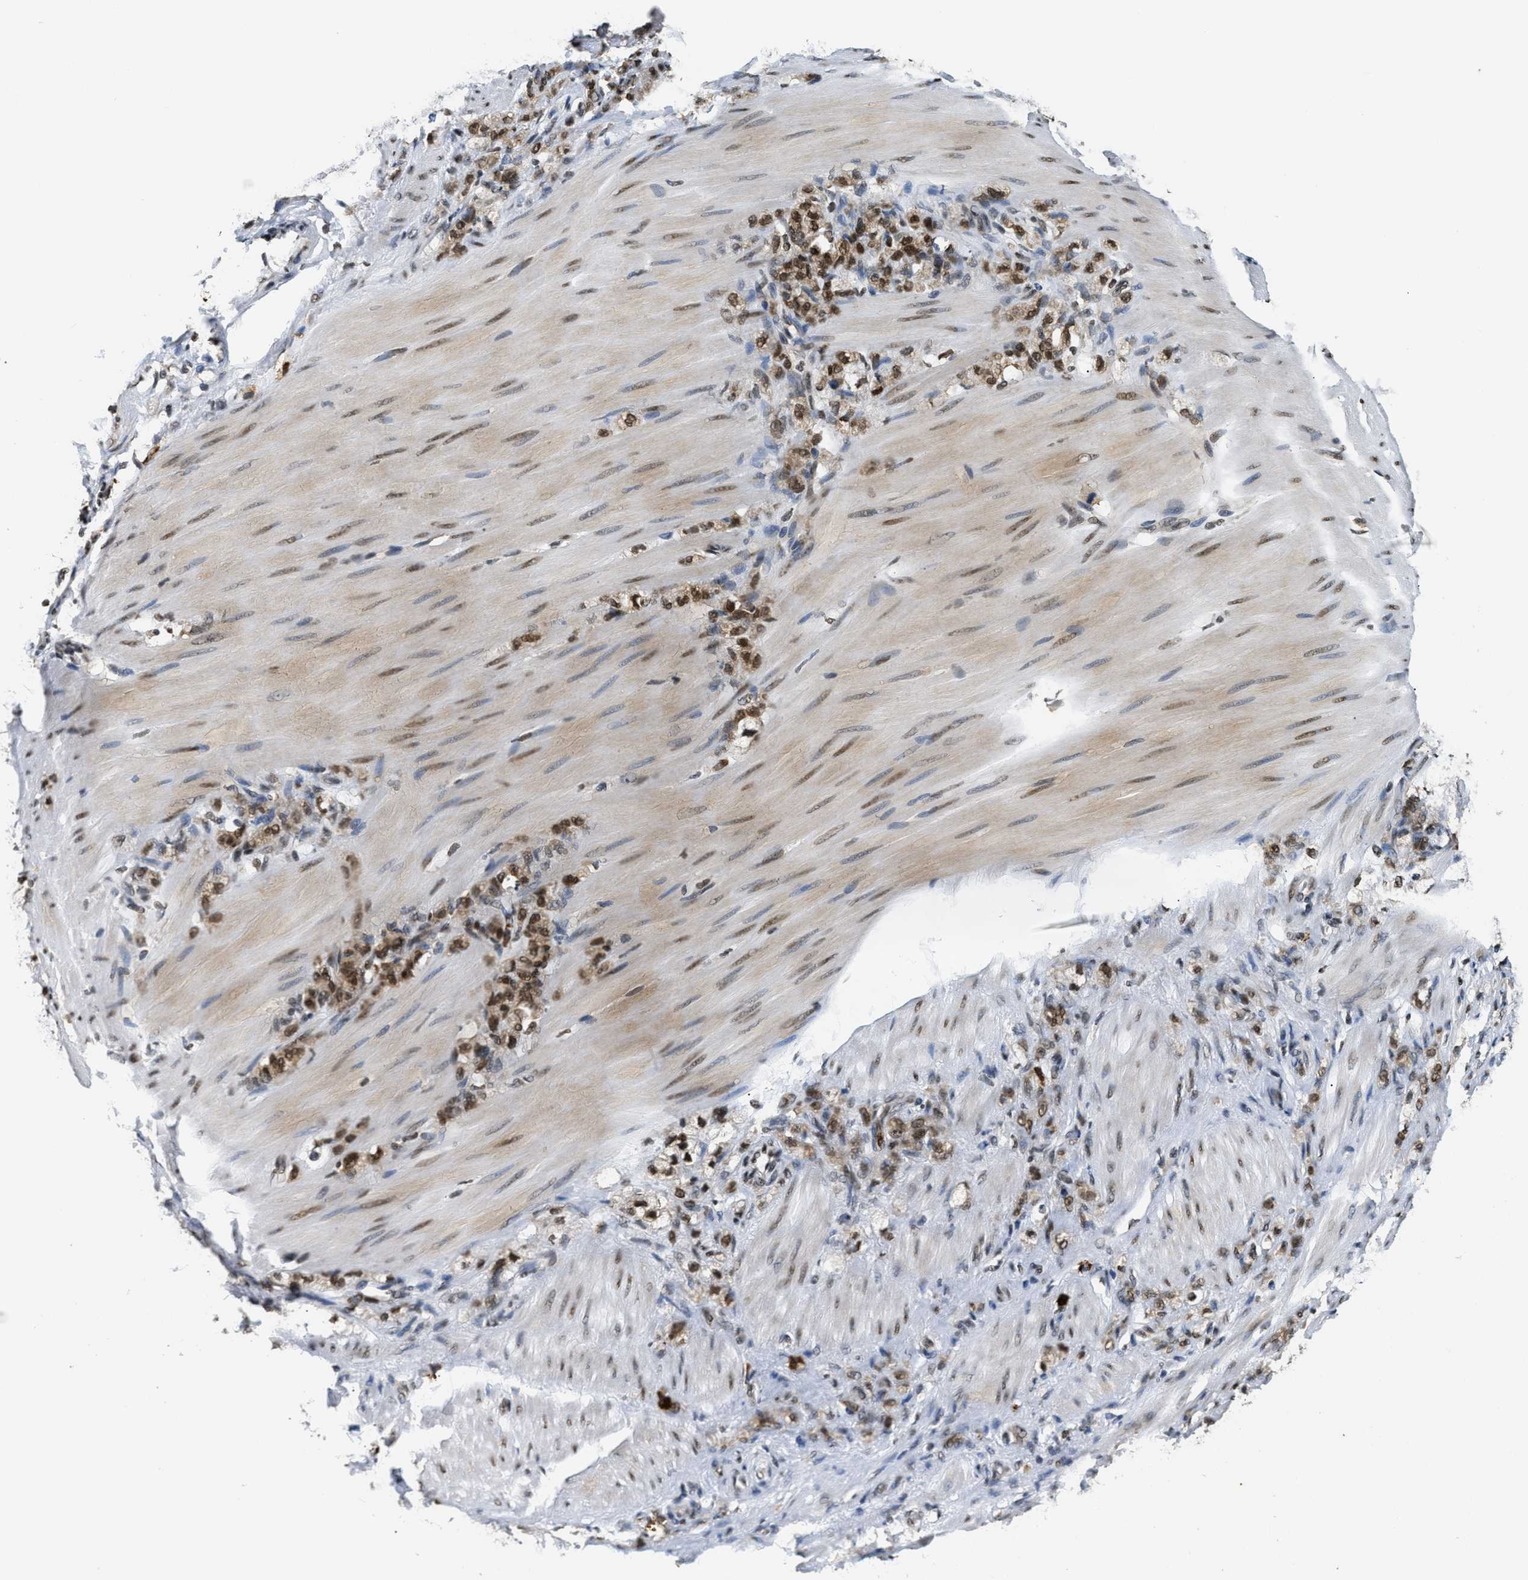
{"staining": {"intensity": "strong", "quantity": "25%-75%", "location": "nuclear"}, "tissue": "stomach cancer", "cell_type": "Tumor cells", "image_type": "cancer", "snomed": [{"axis": "morphology", "description": "Adenocarcinoma, NOS"}, {"axis": "topography", "description": "Stomach"}], "caption": "Strong nuclear staining for a protein is appreciated in about 25%-75% of tumor cells of stomach cancer (adenocarcinoma) using immunohistochemistry.", "gene": "CCNDBP1", "patient": {"sex": "male", "age": 82}}